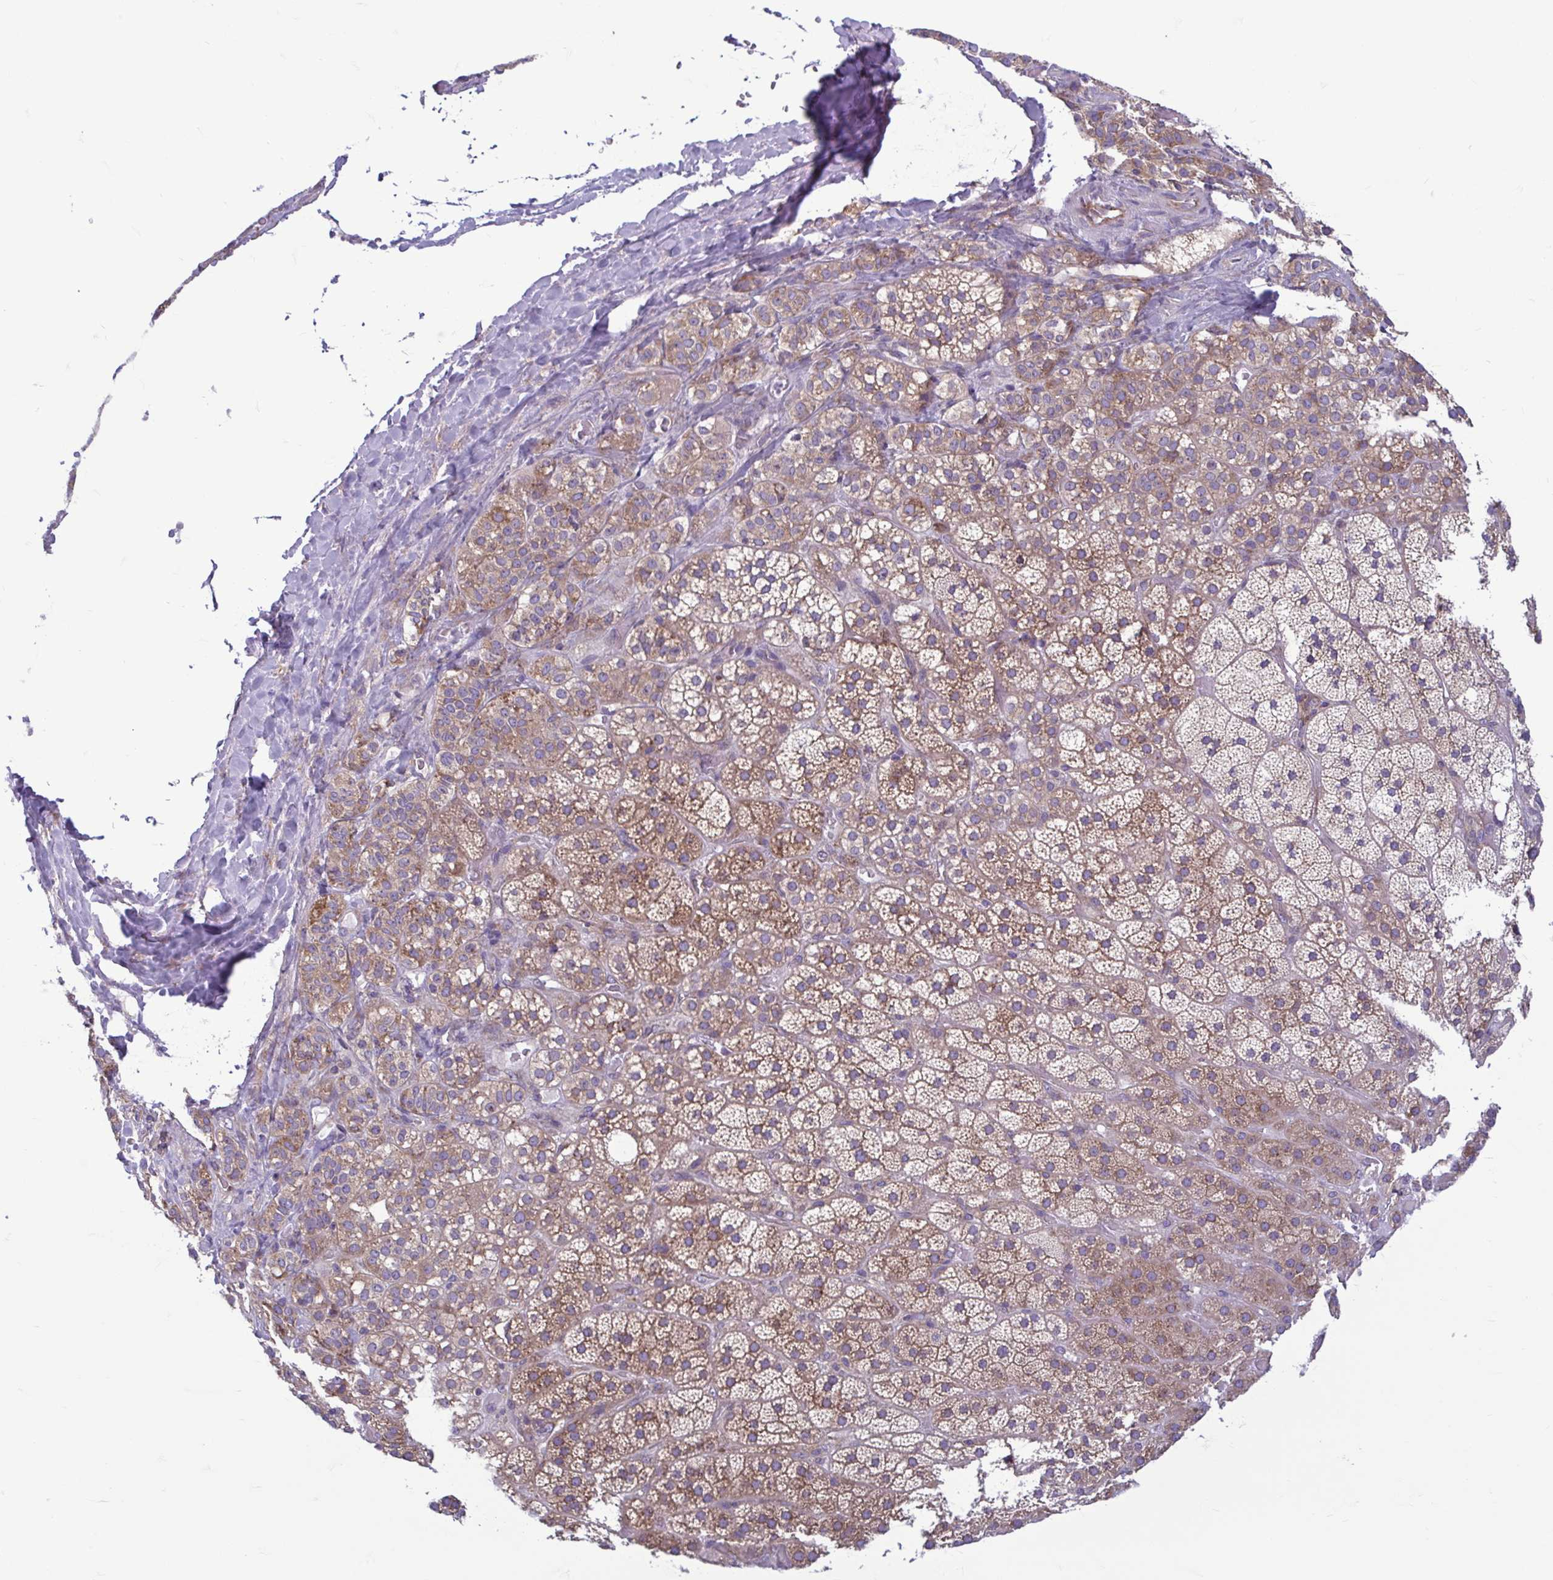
{"staining": {"intensity": "moderate", "quantity": ">75%", "location": "cytoplasmic/membranous"}, "tissue": "adrenal gland", "cell_type": "Glandular cells", "image_type": "normal", "snomed": [{"axis": "morphology", "description": "Normal tissue, NOS"}, {"axis": "topography", "description": "Adrenal gland"}], "caption": "The micrograph exhibits a brown stain indicating the presence of a protein in the cytoplasmic/membranous of glandular cells in adrenal gland. Immunohistochemistry stains the protein in brown and the nuclei are stained blue.", "gene": "RPS16", "patient": {"sex": "male", "age": 57}}